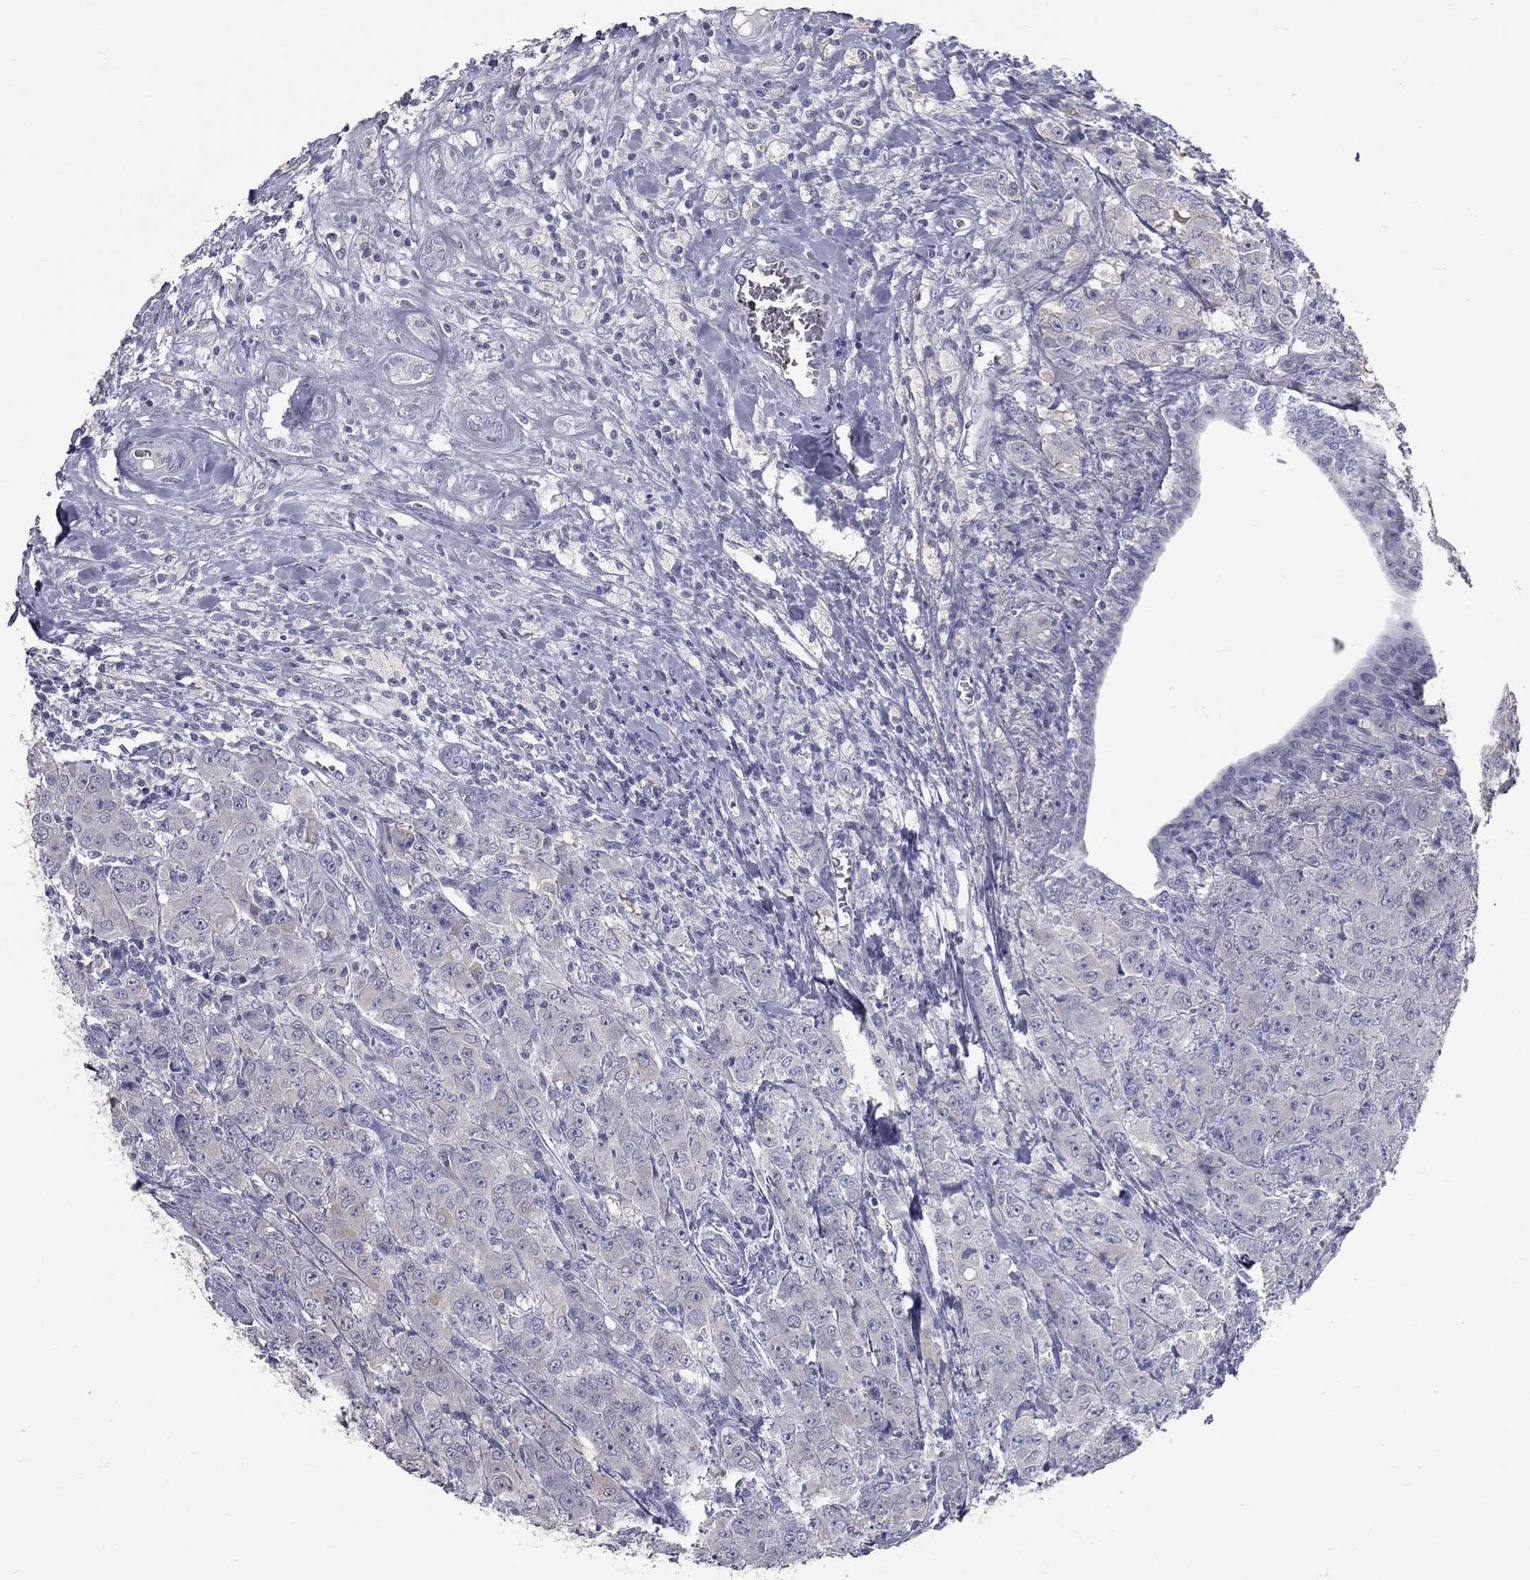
{"staining": {"intensity": "negative", "quantity": "none", "location": "none"}, "tissue": "breast cancer", "cell_type": "Tumor cells", "image_type": "cancer", "snomed": [{"axis": "morphology", "description": "Duct carcinoma"}, {"axis": "topography", "description": "Breast"}], "caption": "Immunohistochemistry (IHC) of breast cancer reveals no expression in tumor cells. (DAB (3,3'-diaminobenzidine) immunohistochemistry, high magnification).", "gene": "TFPI2", "patient": {"sex": "female", "age": 43}}